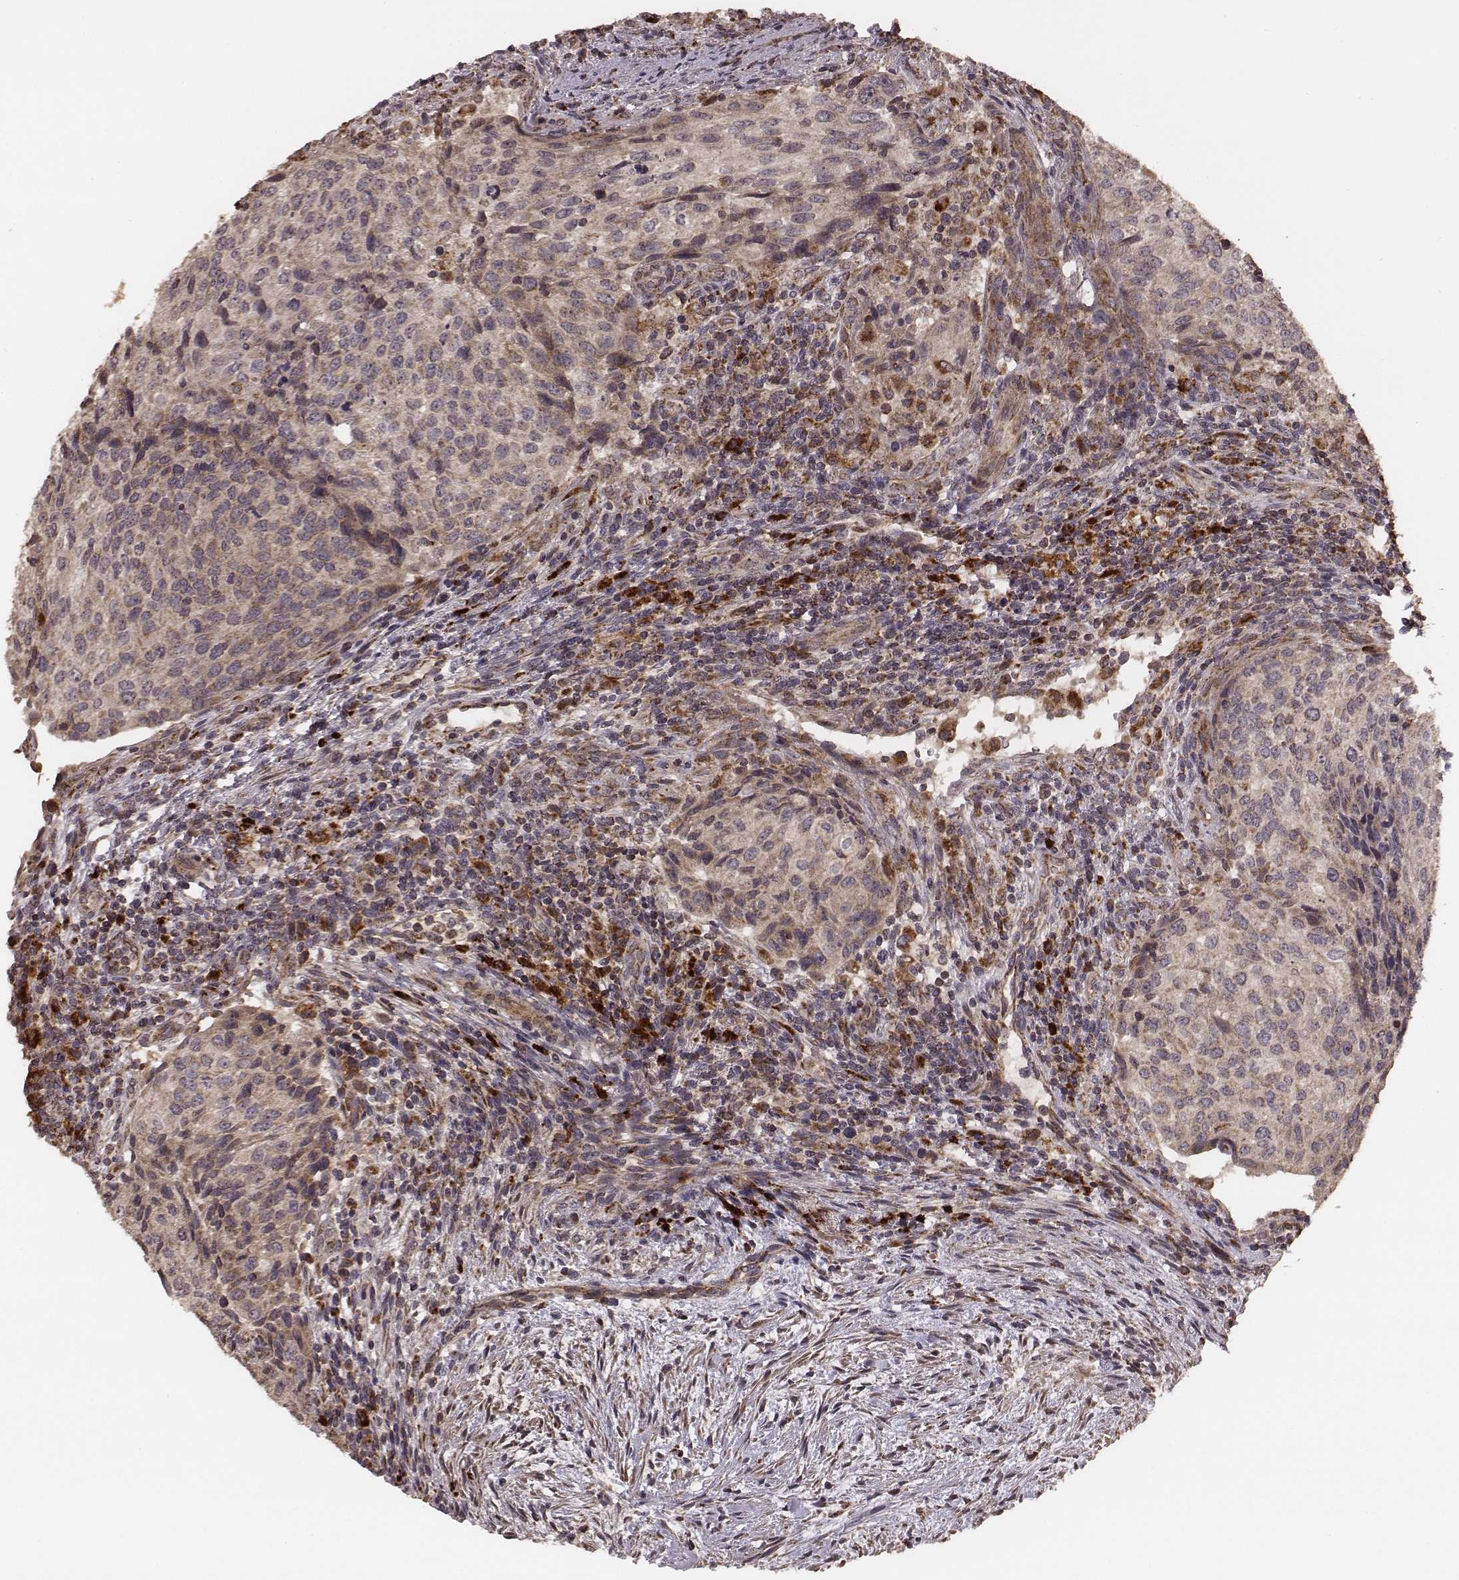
{"staining": {"intensity": "weak", "quantity": ">75%", "location": "cytoplasmic/membranous"}, "tissue": "urothelial cancer", "cell_type": "Tumor cells", "image_type": "cancer", "snomed": [{"axis": "morphology", "description": "Urothelial carcinoma, High grade"}, {"axis": "topography", "description": "Urinary bladder"}], "caption": "IHC of urothelial cancer exhibits low levels of weak cytoplasmic/membranous expression in about >75% of tumor cells. Immunohistochemistry stains the protein in brown and the nuclei are stained blue.", "gene": "ZDHHC21", "patient": {"sex": "female", "age": 78}}